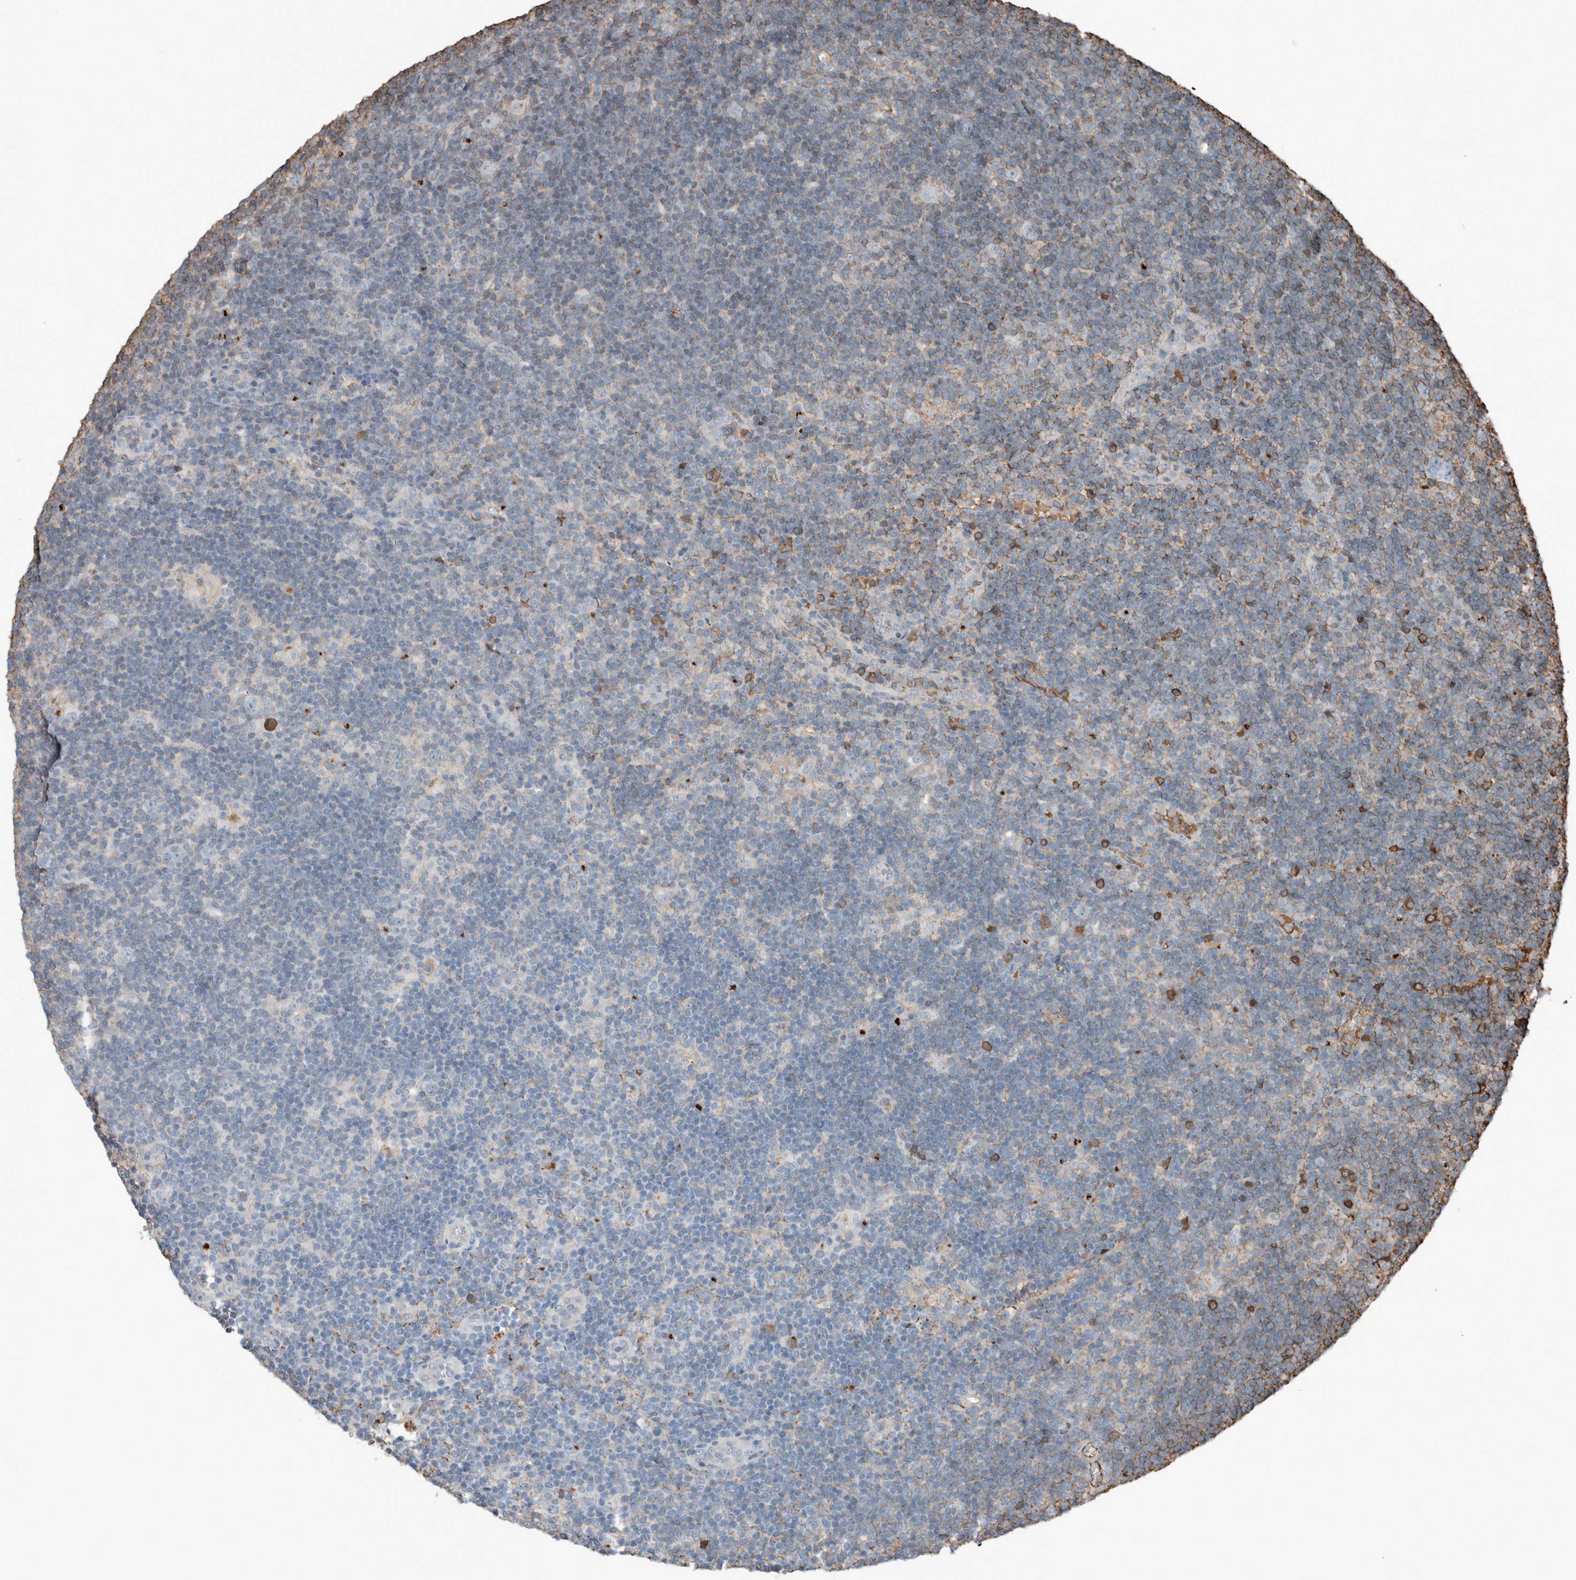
{"staining": {"intensity": "negative", "quantity": "none", "location": "none"}, "tissue": "lymphoma", "cell_type": "Tumor cells", "image_type": "cancer", "snomed": [{"axis": "morphology", "description": "Hodgkin's disease, NOS"}, {"axis": "topography", "description": "Lymph node"}], "caption": "Tumor cells are negative for protein expression in human Hodgkin's disease.", "gene": "USP34", "patient": {"sex": "female", "age": 57}}